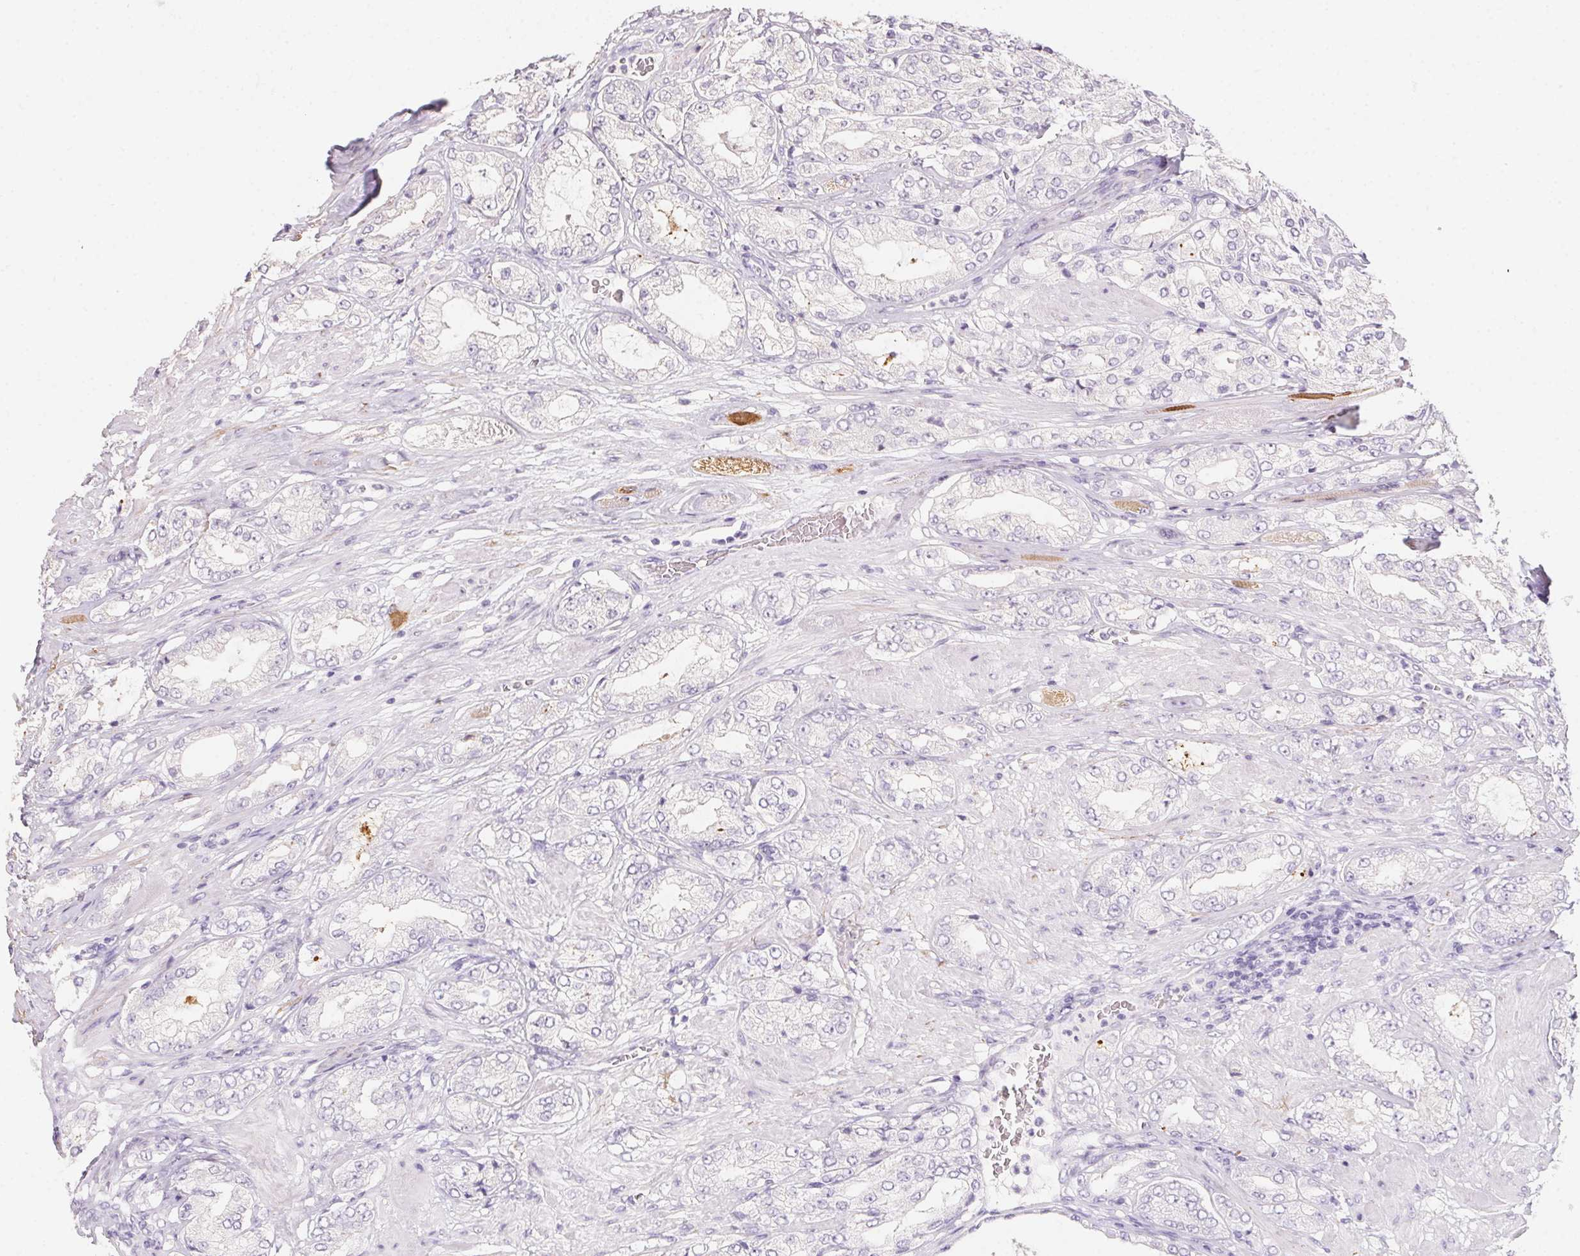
{"staining": {"intensity": "negative", "quantity": "none", "location": "none"}, "tissue": "prostate cancer", "cell_type": "Tumor cells", "image_type": "cancer", "snomed": [{"axis": "morphology", "description": "Adenocarcinoma, High grade"}, {"axis": "topography", "description": "Prostate"}], "caption": "DAB (3,3'-diaminobenzidine) immunohistochemical staining of prostate cancer reveals no significant staining in tumor cells. Nuclei are stained in blue.", "gene": "MYL4", "patient": {"sex": "male", "age": 68}}